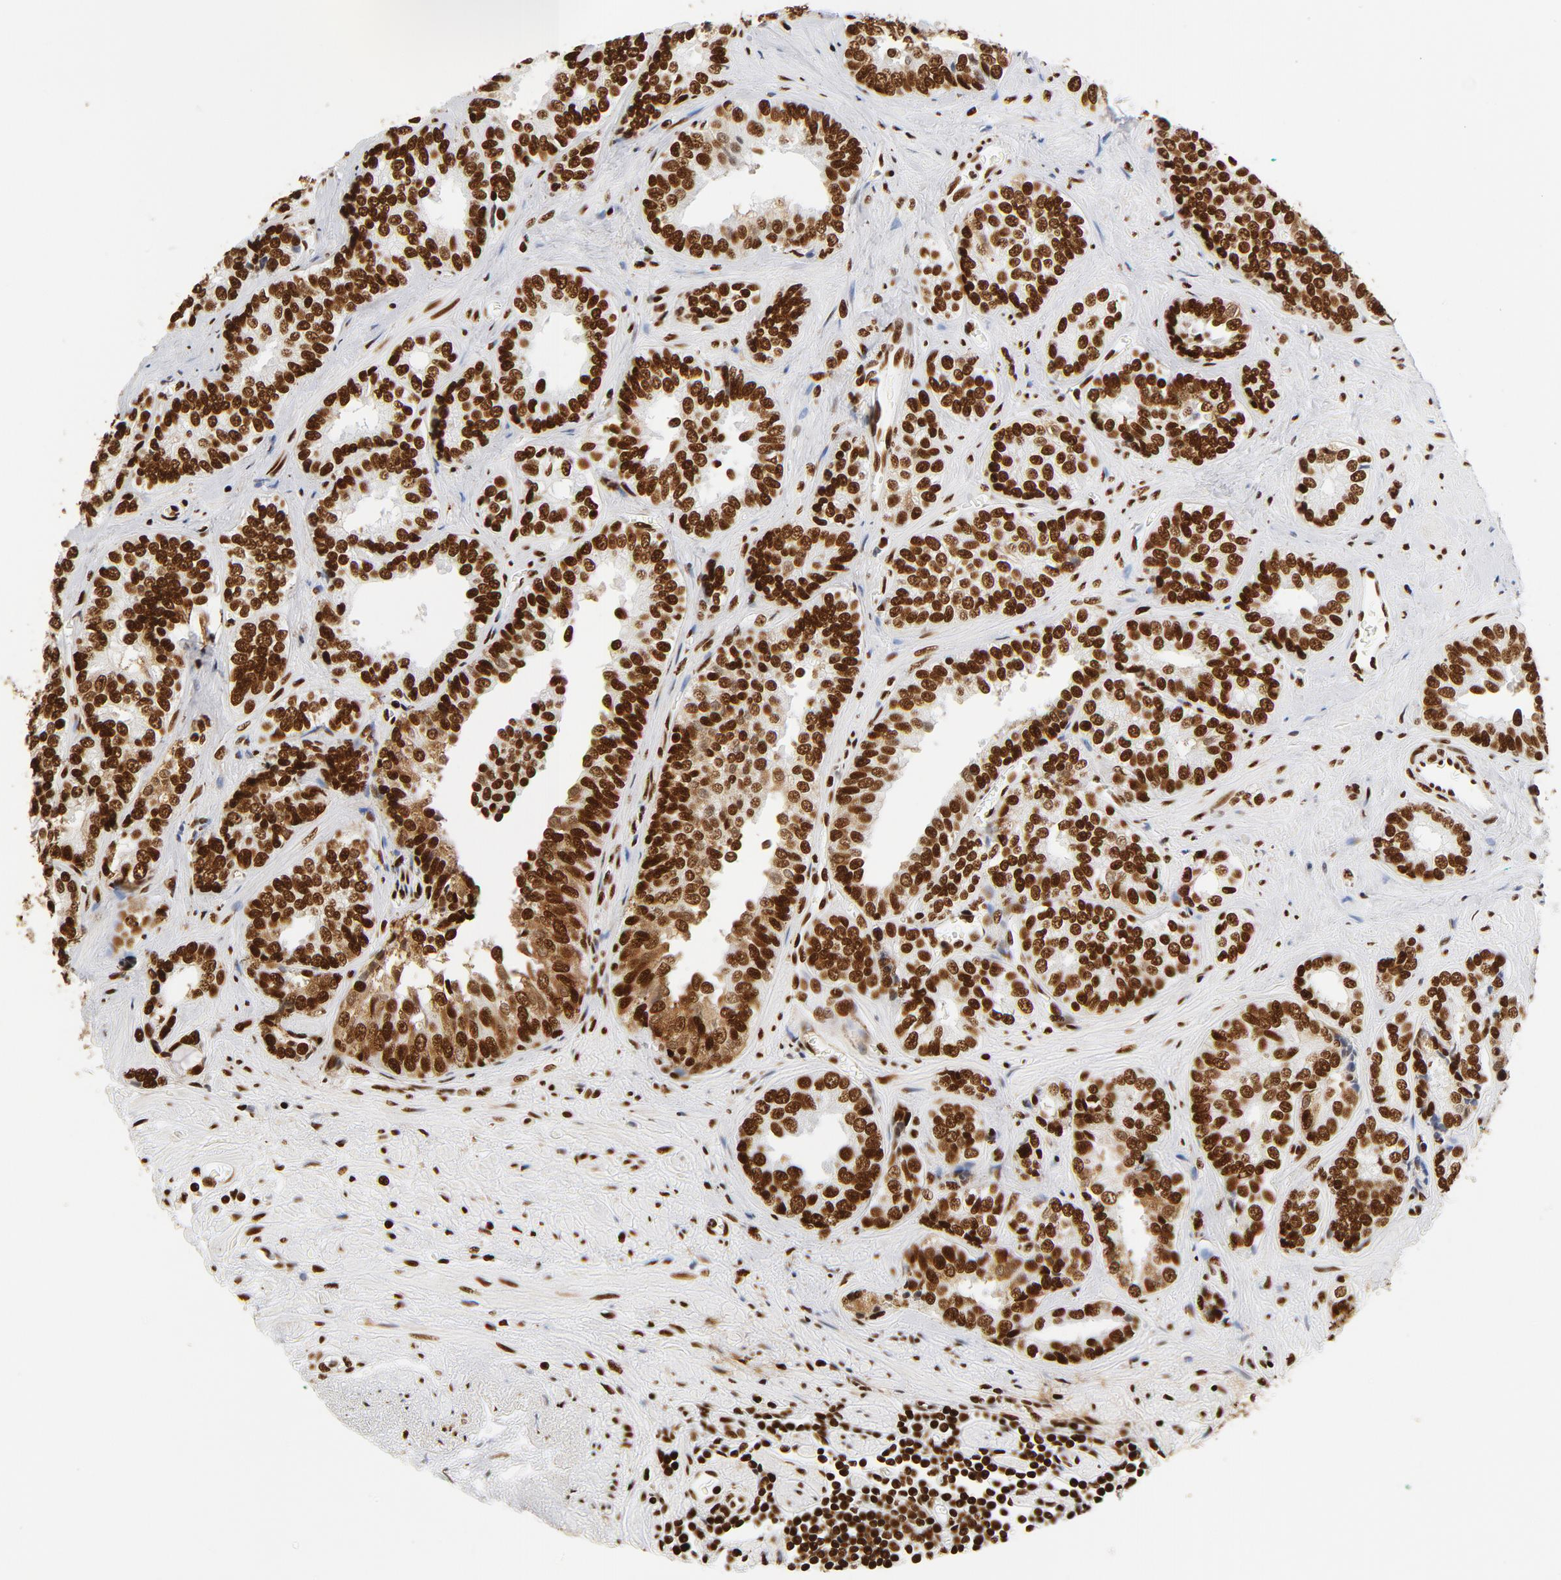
{"staining": {"intensity": "strong", "quantity": ">75%", "location": "cytoplasmic/membranous,nuclear"}, "tissue": "prostate cancer", "cell_type": "Tumor cells", "image_type": "cancer", "snomed": [{"axis": "morphology", "description": "Adenocarcinoma, High grade"}, {"axis": "topography", "description": "Prostate"}], "caption": "High-grade adenocarcinoma (prostate) stained with a protein marker demonstrates strong staining in tumor cells.", "gene": "XRCC6", "patient": {"sex": "male", "age": 67}}